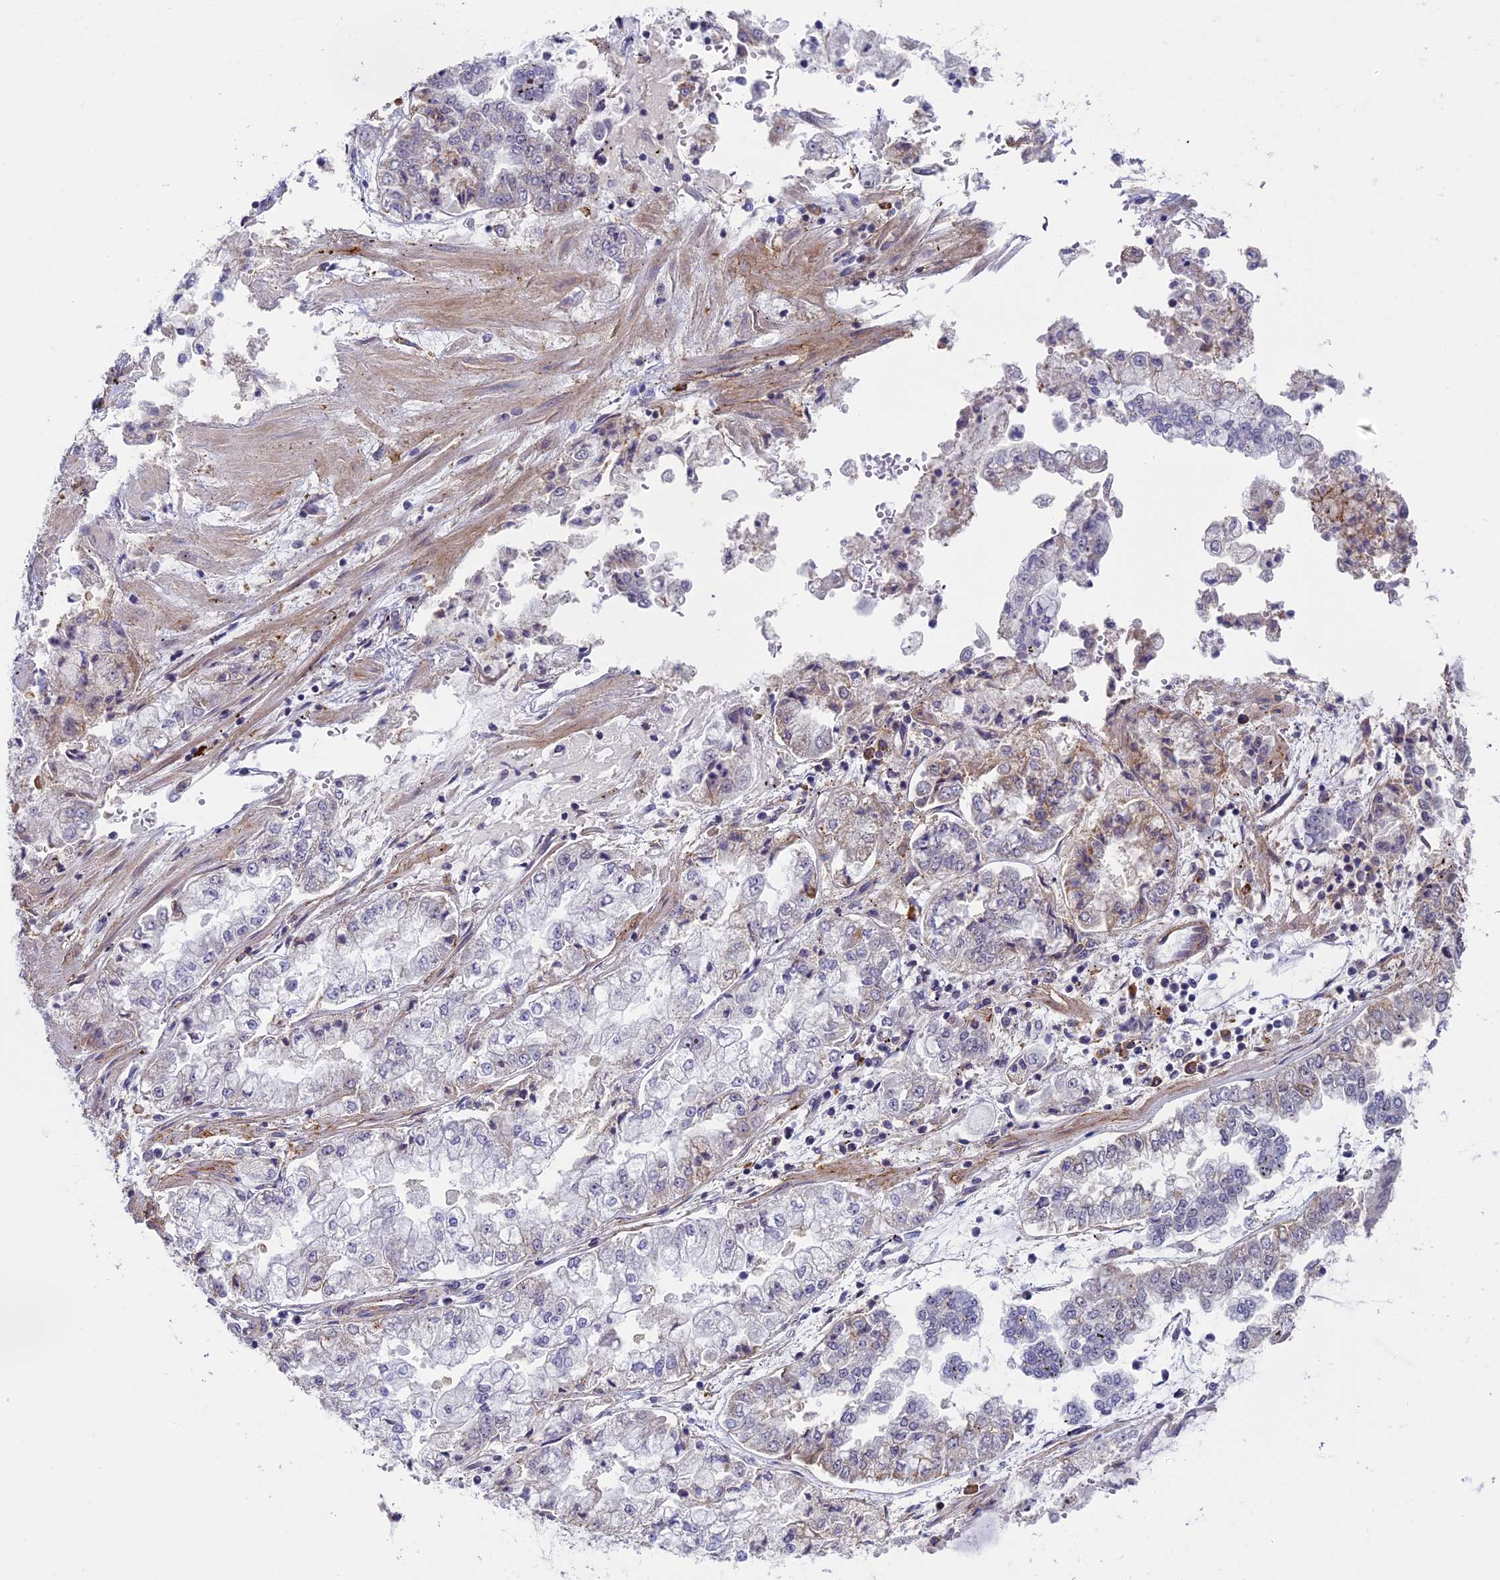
{"staining": {"intensity": "negative", "quantity": "none", "location": "none"}, "tissue": "stomach cancer", "cell_type": "Tumor cells", "image_type": "cancer", "snomed": [{"axis": "morphology", "description": "Adenocarcinoma, NOS"}, {"axis": "topography", "description": "Stomach"}], "caption": "The IHC micrograph has no significant staining in tumor cells of adenocarcinoma (stomach) tissue.", "gene": "CNEP1R1", "patient": {"sex": "male", "age": 76}}